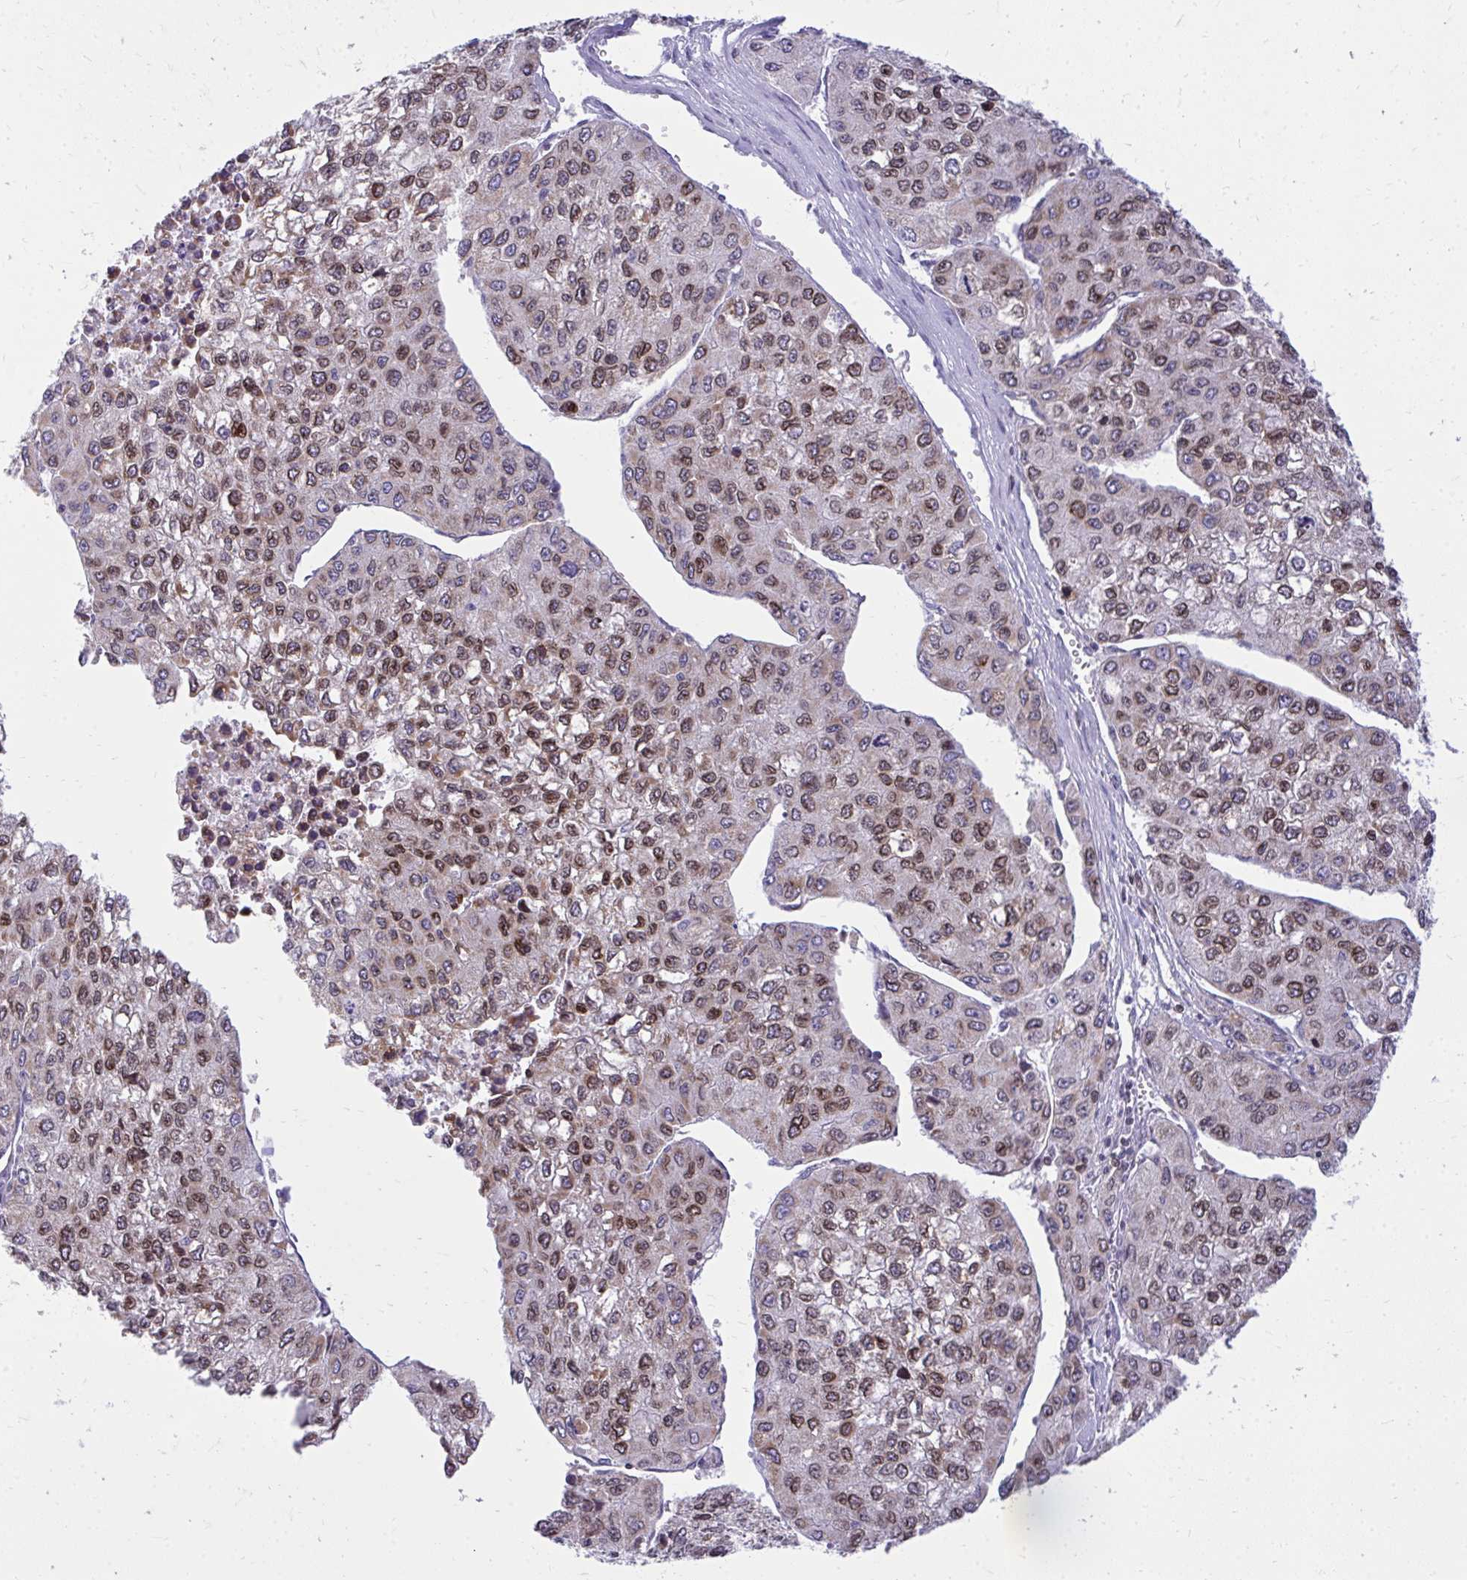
{"staining": {"intensity": "moderate", "quantity": ">75%", "location": "cytoplasmic/membranous,nuclear"}, "tissue": "liver cancer", "cell_type": "Tumor cells", "image_type": "cancer", "snomed": [{"axis": "morphology", "description": "Carcinoma, Hepatocellular, NOS"}, {"axis": "topography", "description": "Liver"}], "caption": "DAB immunohistochemical staining of hepatocellular carcinoma (liver) reveals moderate cytoplasmic/membranous and nuclear protein staining in about >75% of tumor cells.", "gene": "RPS6KA2", "patient": {"sex": "female", "age": 66}}